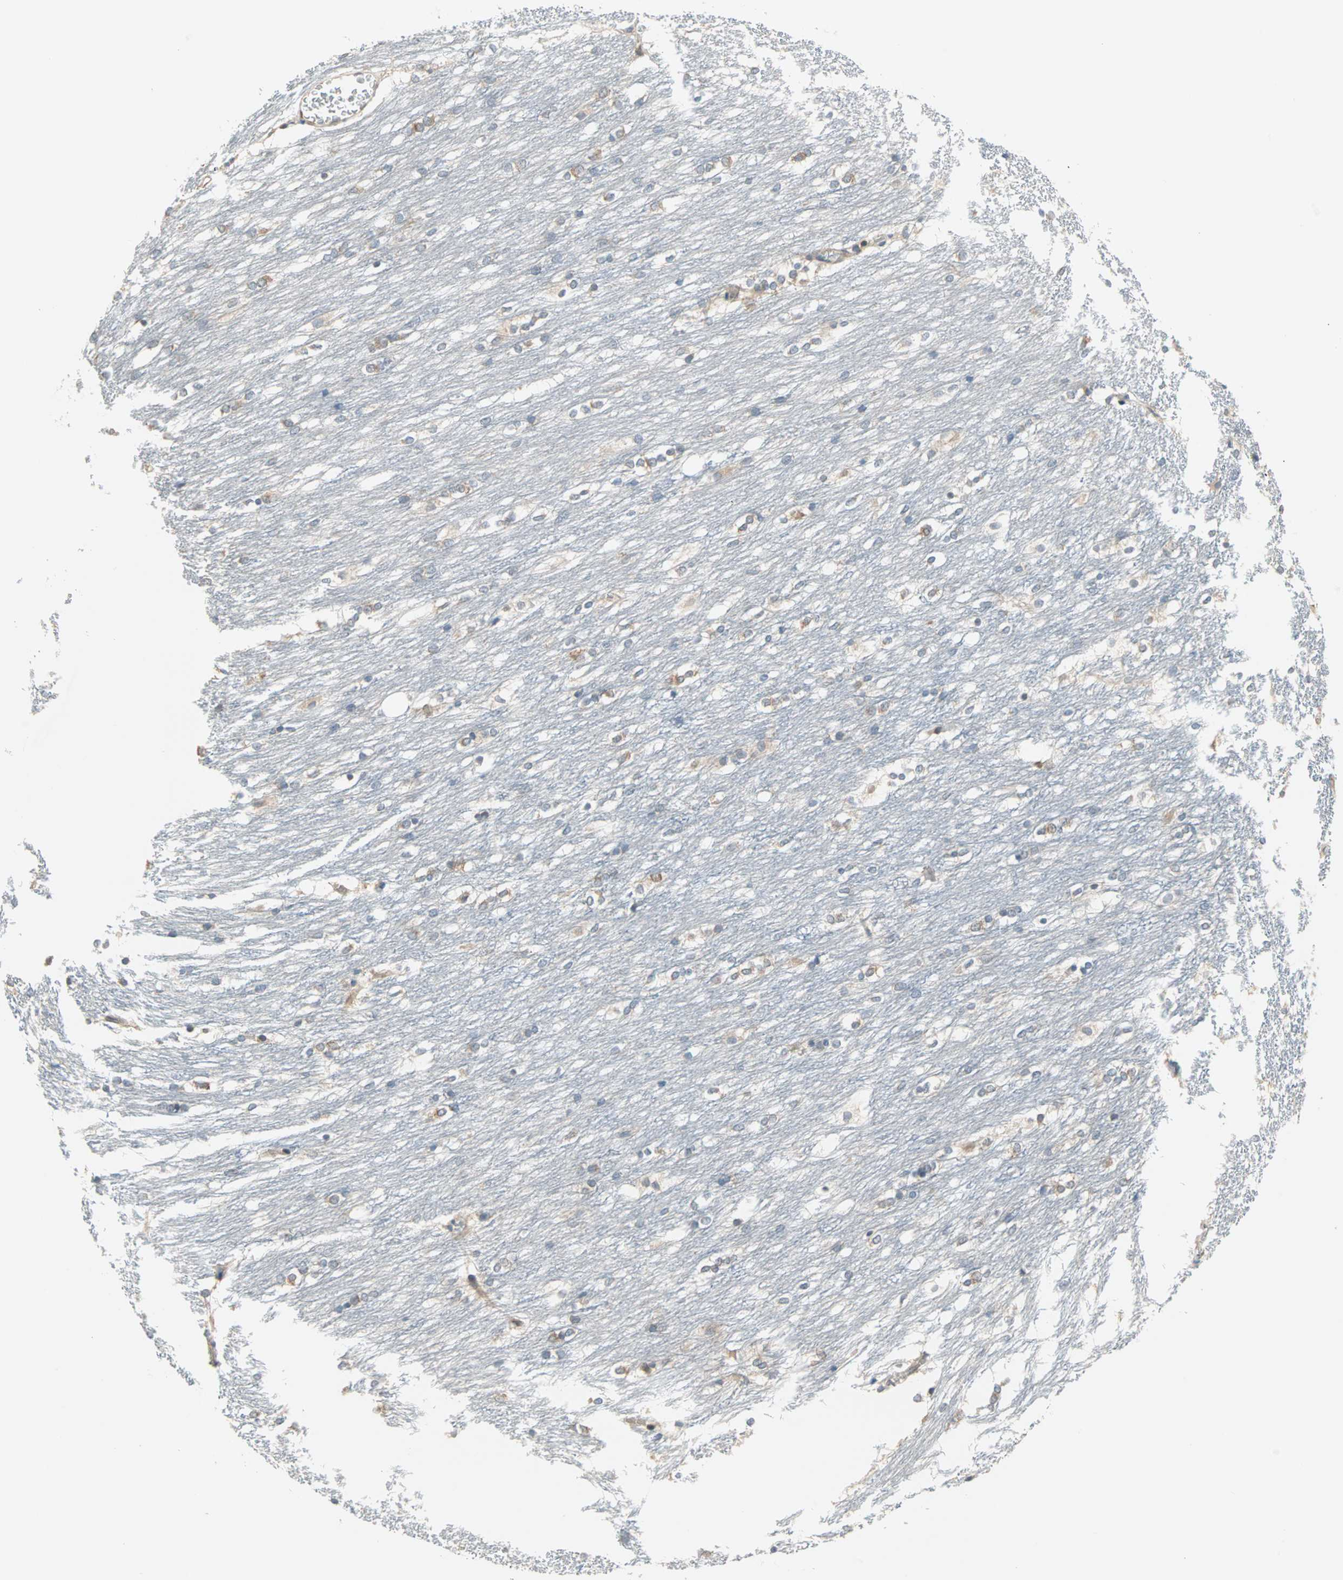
{"staining": {"intensity": "weak", "quantity": "<25%", "location": "cytoplasmic/membranous"}, "tissue": "caudate", "cell_type": "Glial cells", "image_type": "normal", "snomed": [{"axis": "morphology", "description": "Normal tissue, NOS"}, {"axis": "topography", "description": "Lateral ventricle wall"}], "caption": "High power microscopy image of an IHC image of unremarkable caudate, revealing no significant staining in glial cells.", "gene": "SAR1A", "patient": {"sex": "female", "age": 19}}